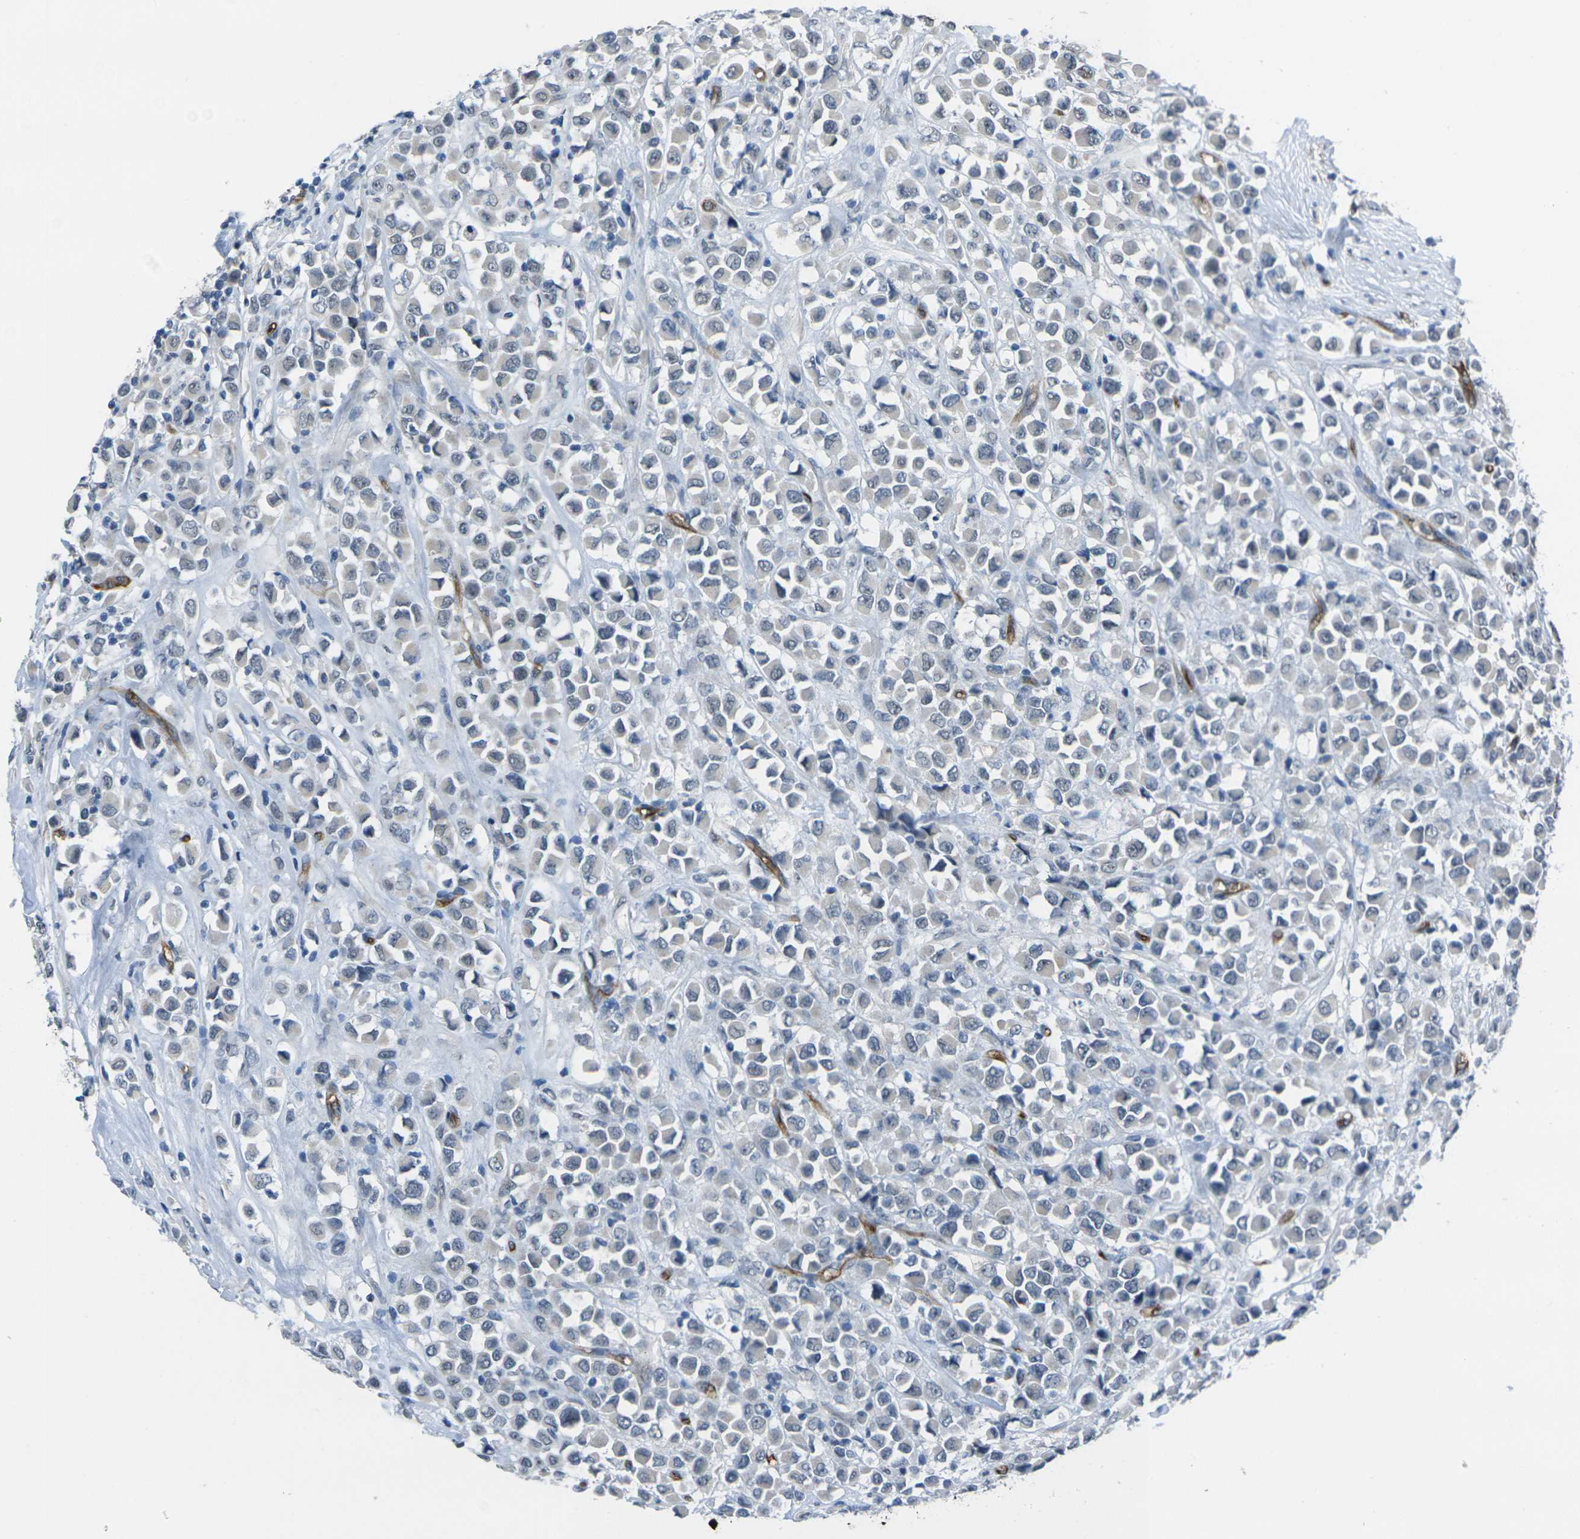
{"staining": {"intensity": "negative", "quantity": "none", "location": "none"}, "tissue": "breast cancer", "cell_type": "Tumor cells", "image_type": "cancer", "snomed": [{"axis": "morphology", "description": "Duct carcinoma"}, {"axis": "topography", "description": "Breast"}], "caption": "There is no significant positivity in tumor cells of breast cancer (invasive ductal carcinoma).", "gene": "HSPA12B", "patient": {"sex": "female", "age": 61}}